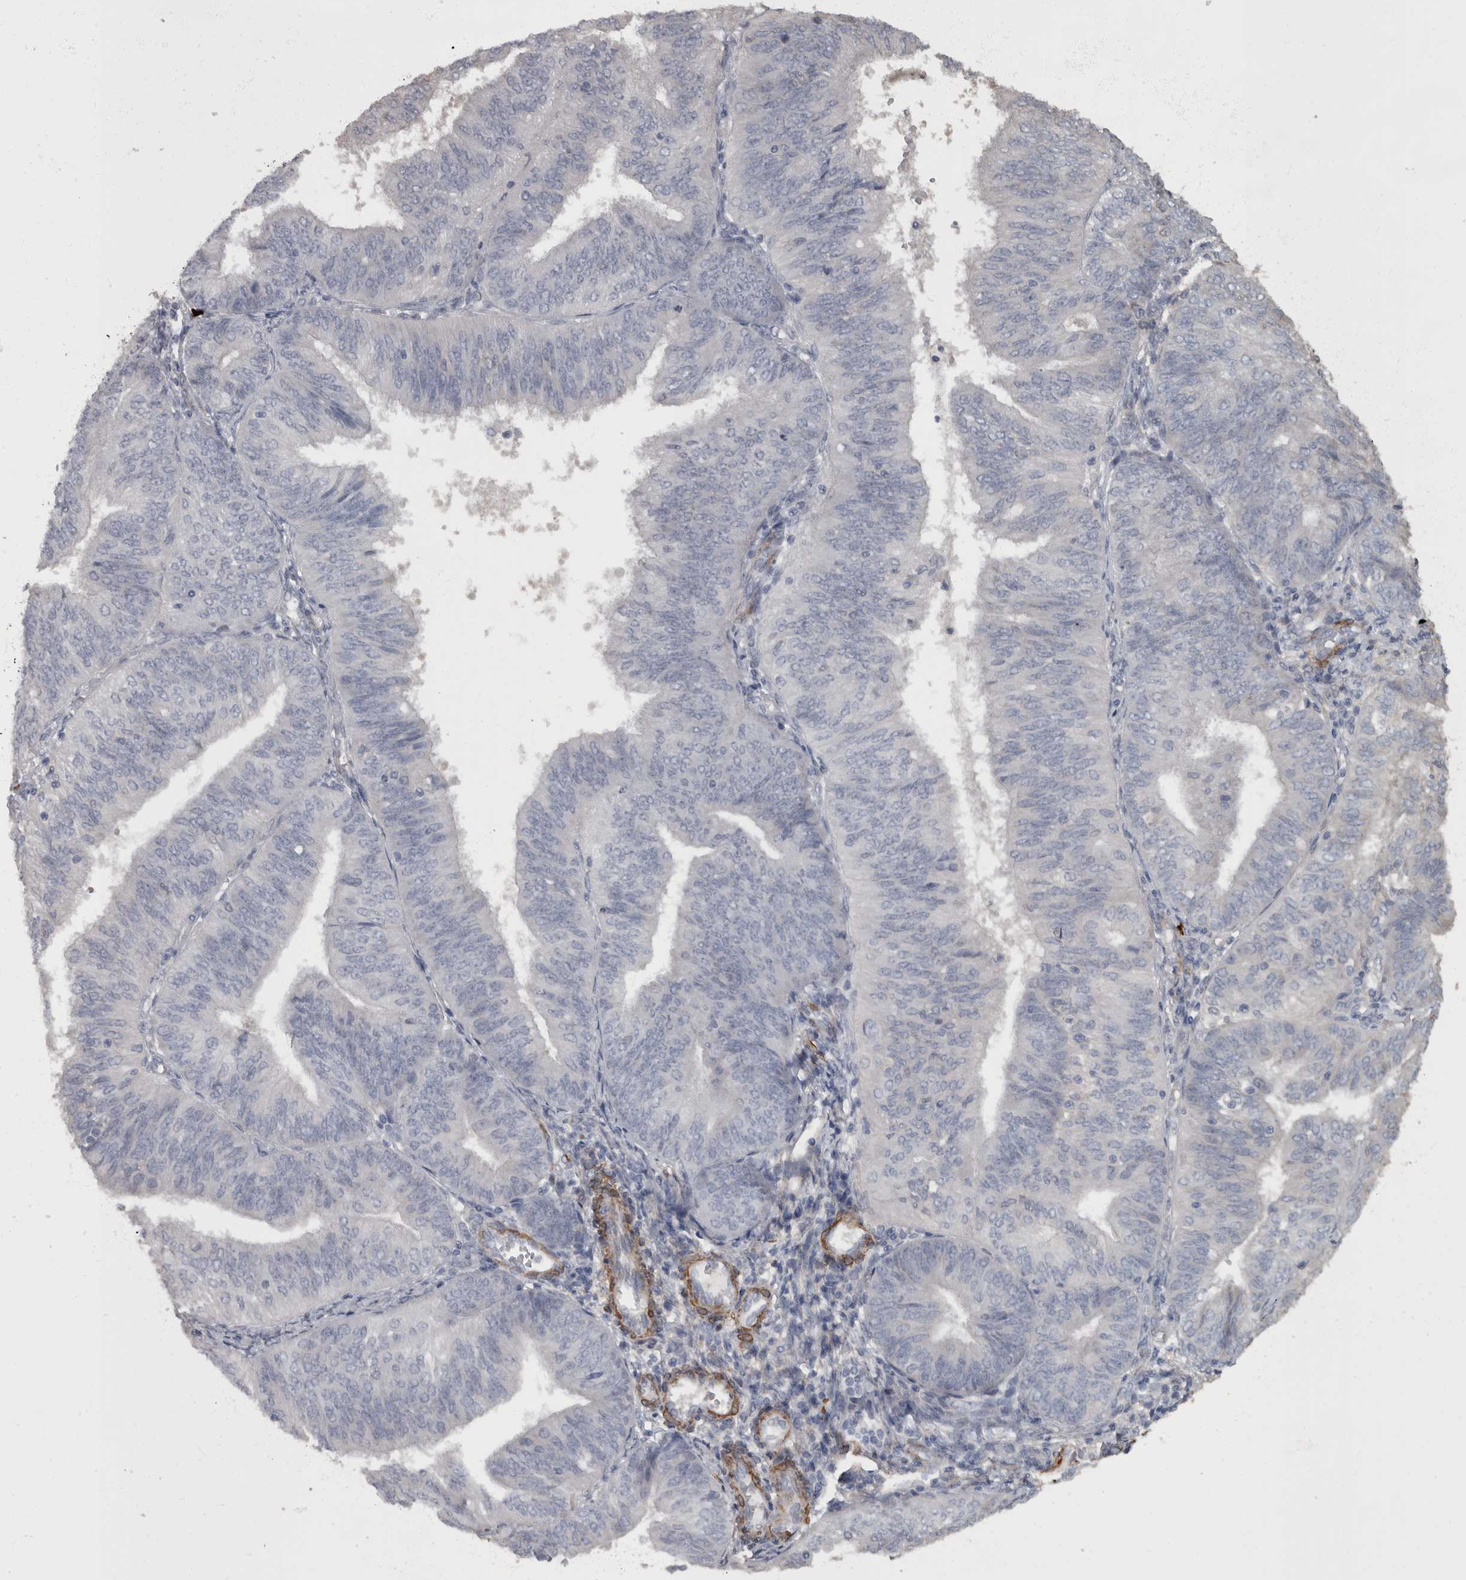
{"staining": {"intensity": "negative", "quantity": "none", "location": "none"}, "tissue": "endometrial cancer", "cell_type": "Tumor cells", "image_type": "cancer", "snomed": [{"axis": "morphology", "description": "Adenocarcinoma, NOS"}, {"axis": "topography", "description": "Endometrium"}], "caption": "Immunohistochemistry (IHC) of endometrial cancer demonstrates no positivity in tumor cells. (Stains: DAB (3,3'-diaminobenzidine) immunohistochemistry (IHC) with hematoxylin counter stain, Microscopy: brightfield microscopy at high magnification).", "gene": "MASTL", "patient": {"sex": "female", "age": 58}}